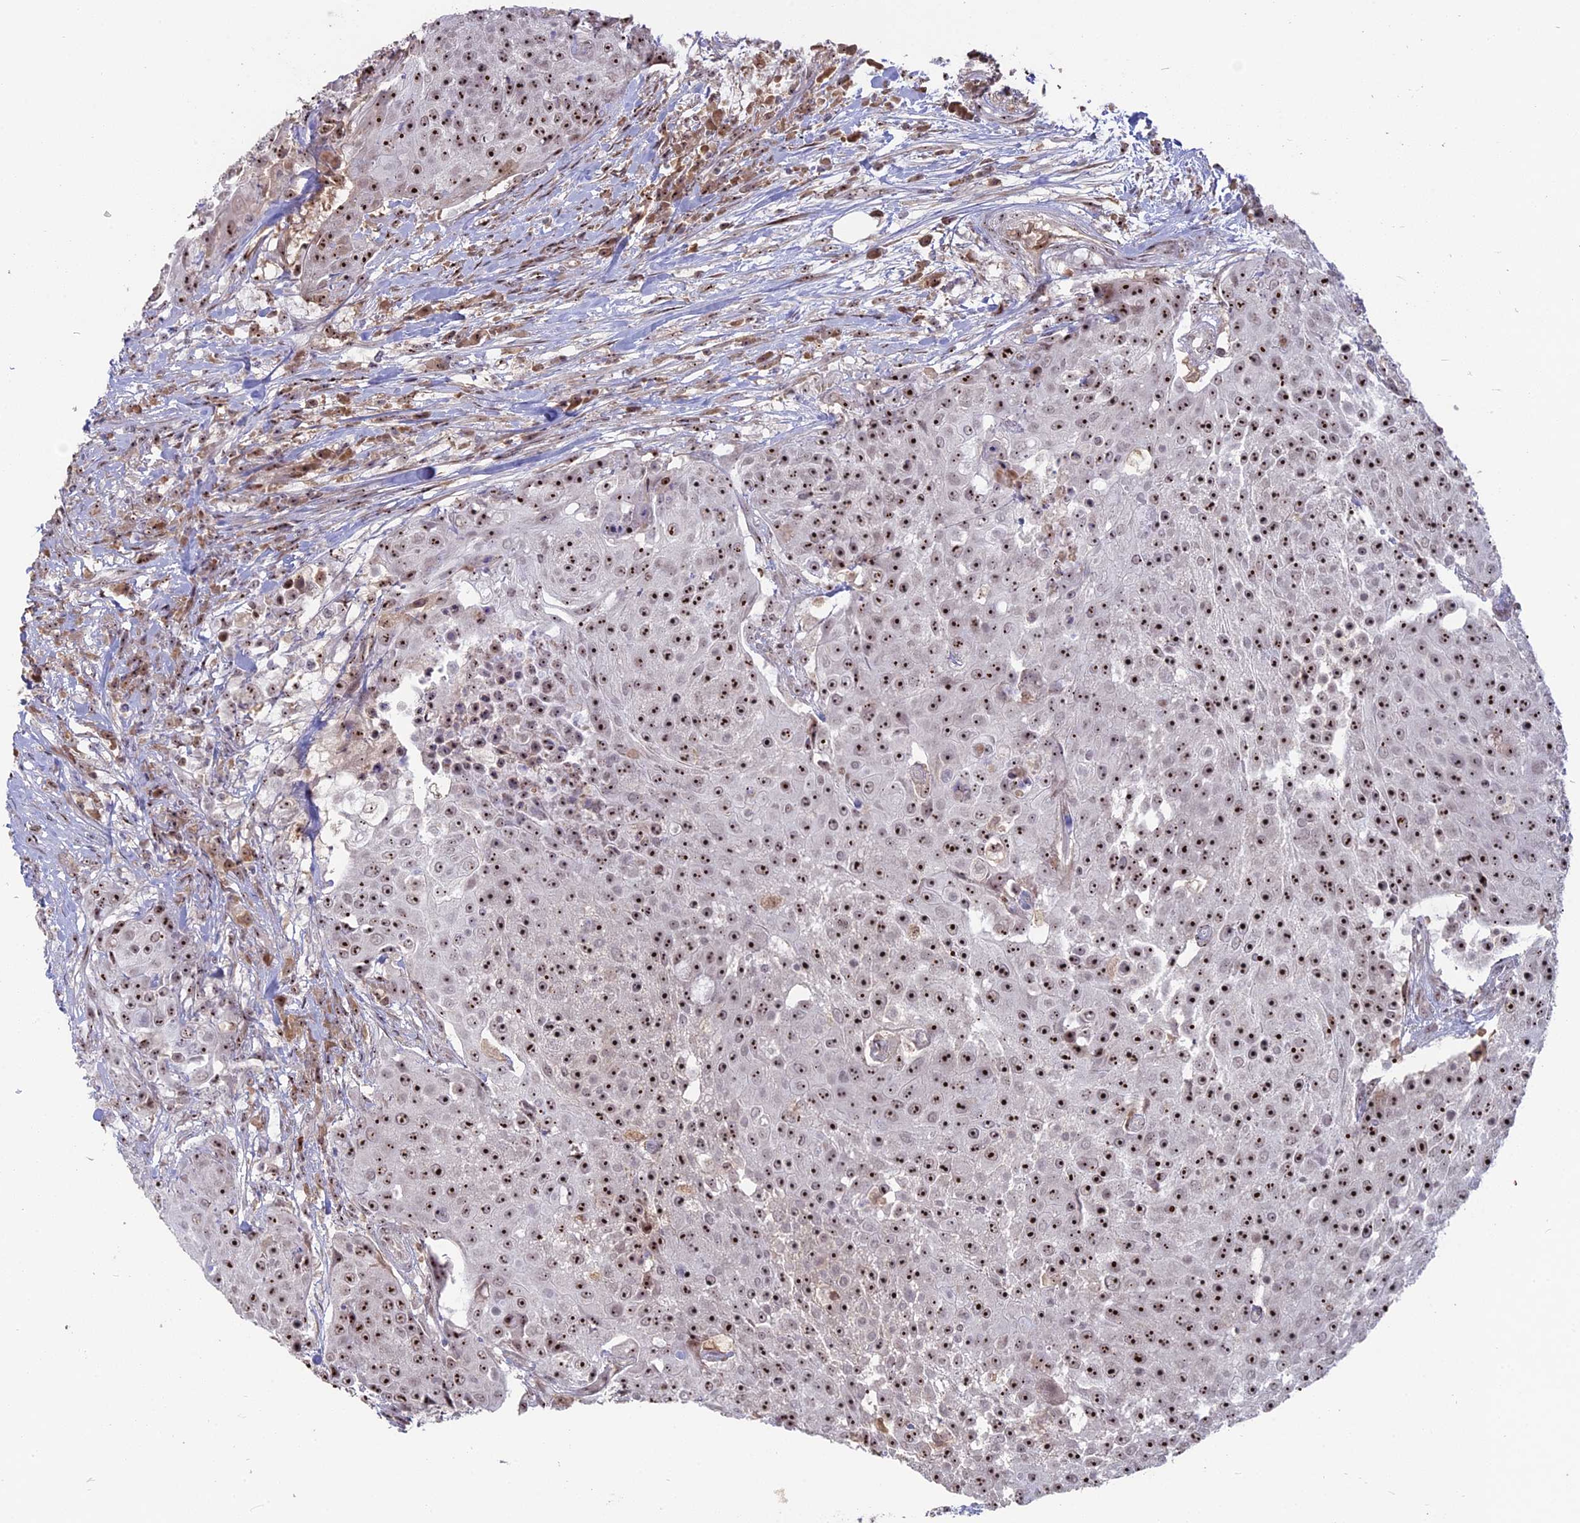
{"staining": {"intensity": "strong", "quantity": ">75%", "location": "nuclear"}, "tissue": "urothelial cancer", "cell_type": "Tumor cells", "image_type": "cancer", "snomed": [{"axis": "morphology", "description": "Urothelial carcinoma, High grade"}, {"axis": "topography", "description": "Urinary bladder"}], "caption": "A photomicrograph of urothelial carcinoma (high-grade) stained for a protein reveals strong nuclear brown staining in tumor cells.", "gene": "FAM131A", "patient": {"sex": "female", "age": 63}}